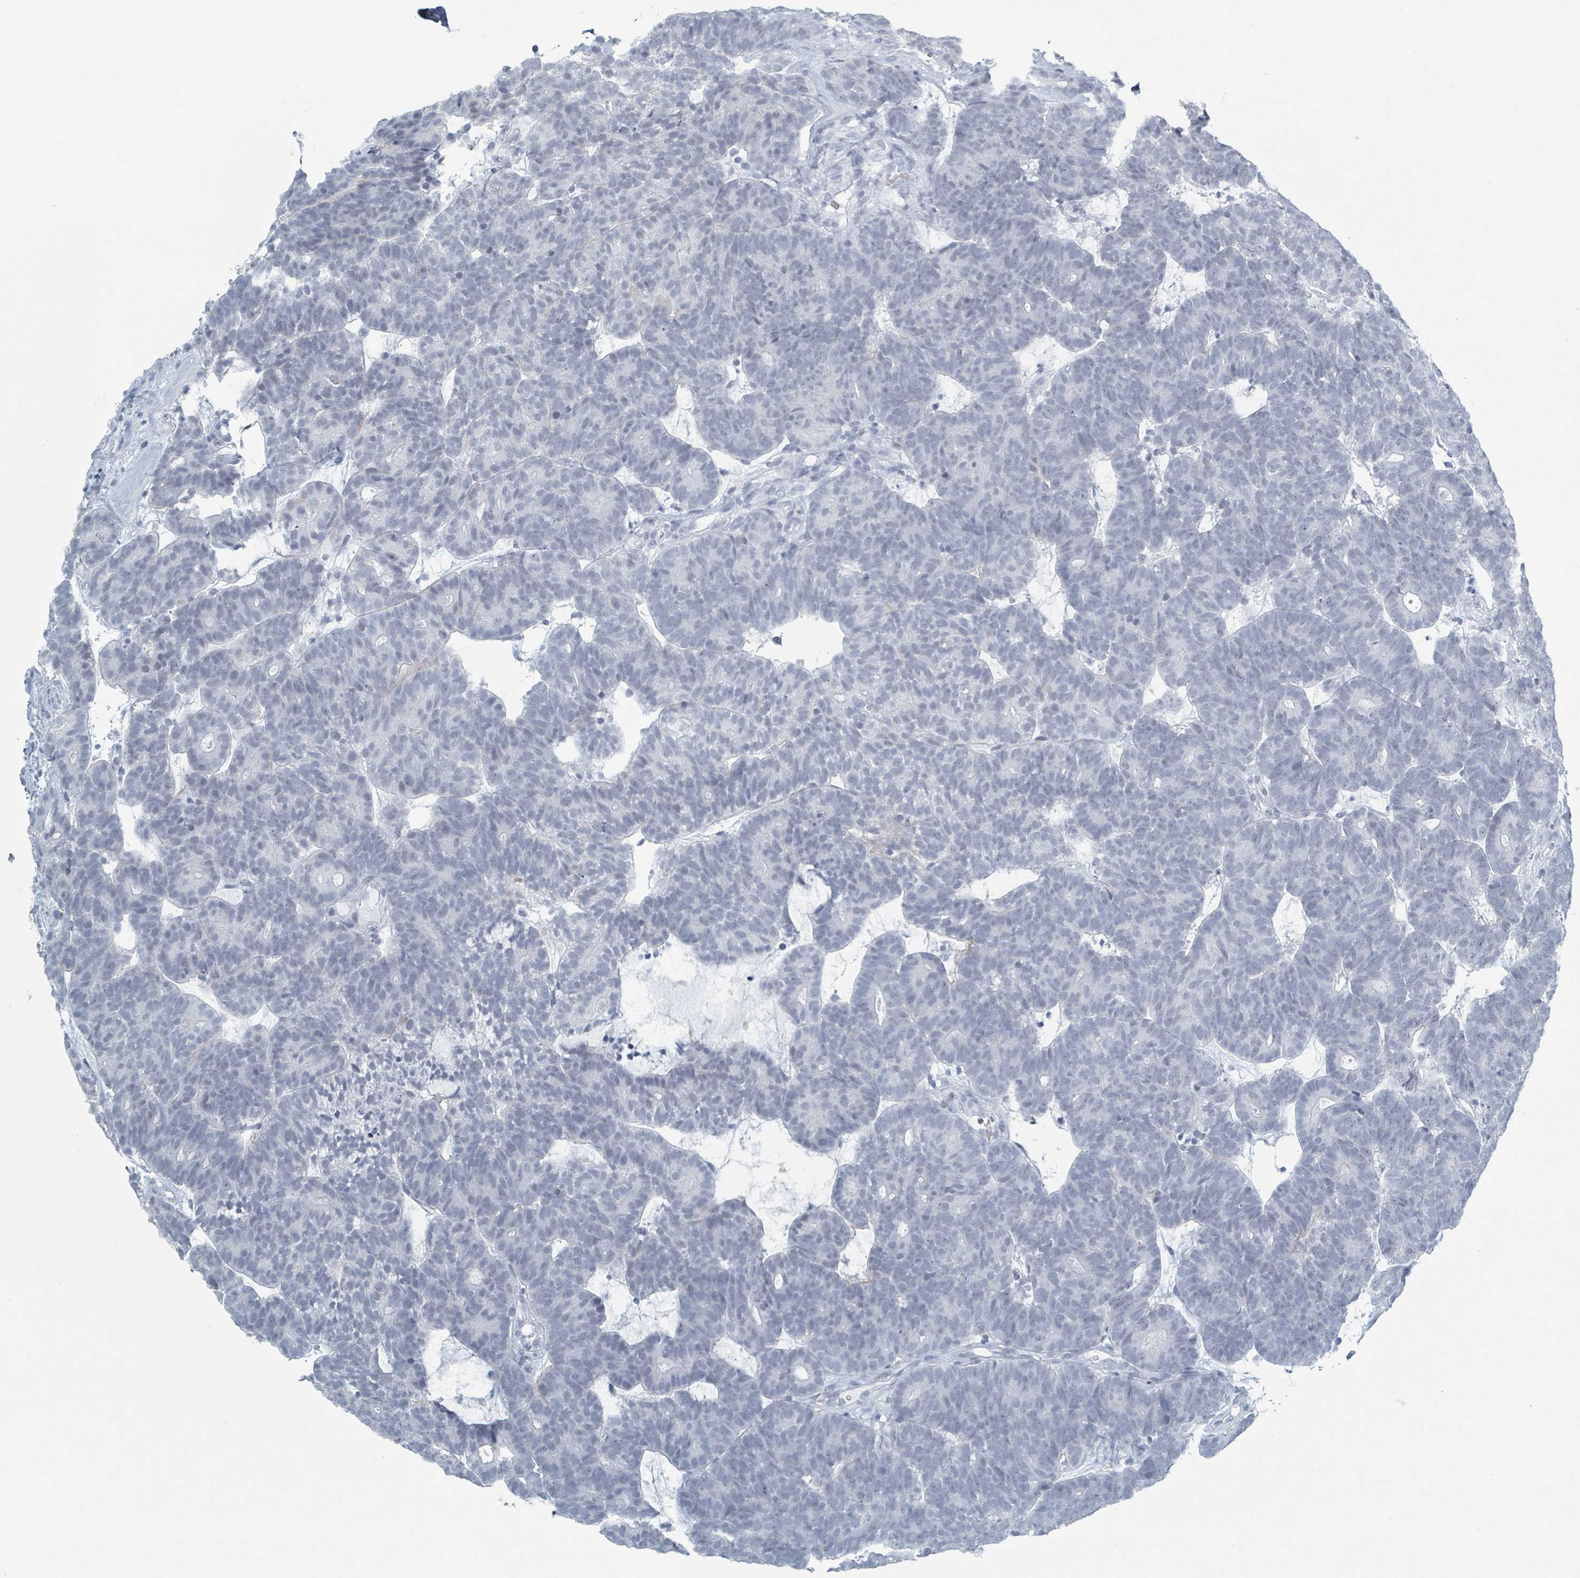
{"staining": {"intensity": "negative", "quantity": "none", "location": "none"}, "tissue": "head and neck cancer", "cell_type": "Tumor cells", "image_type": "cancer", "snomed": [{"axis": "morphology", "description": "Adenocarcinoma, NOS"}, {"axis": "topography", "description": "Head-Neck"}], "caption": "Human head and neck adenocarcinoma stained for a protein using IHC displays no positivity in tumor cells.", "gene": "GPR15LG", "patient": {"sex": "female", "age": 81}}